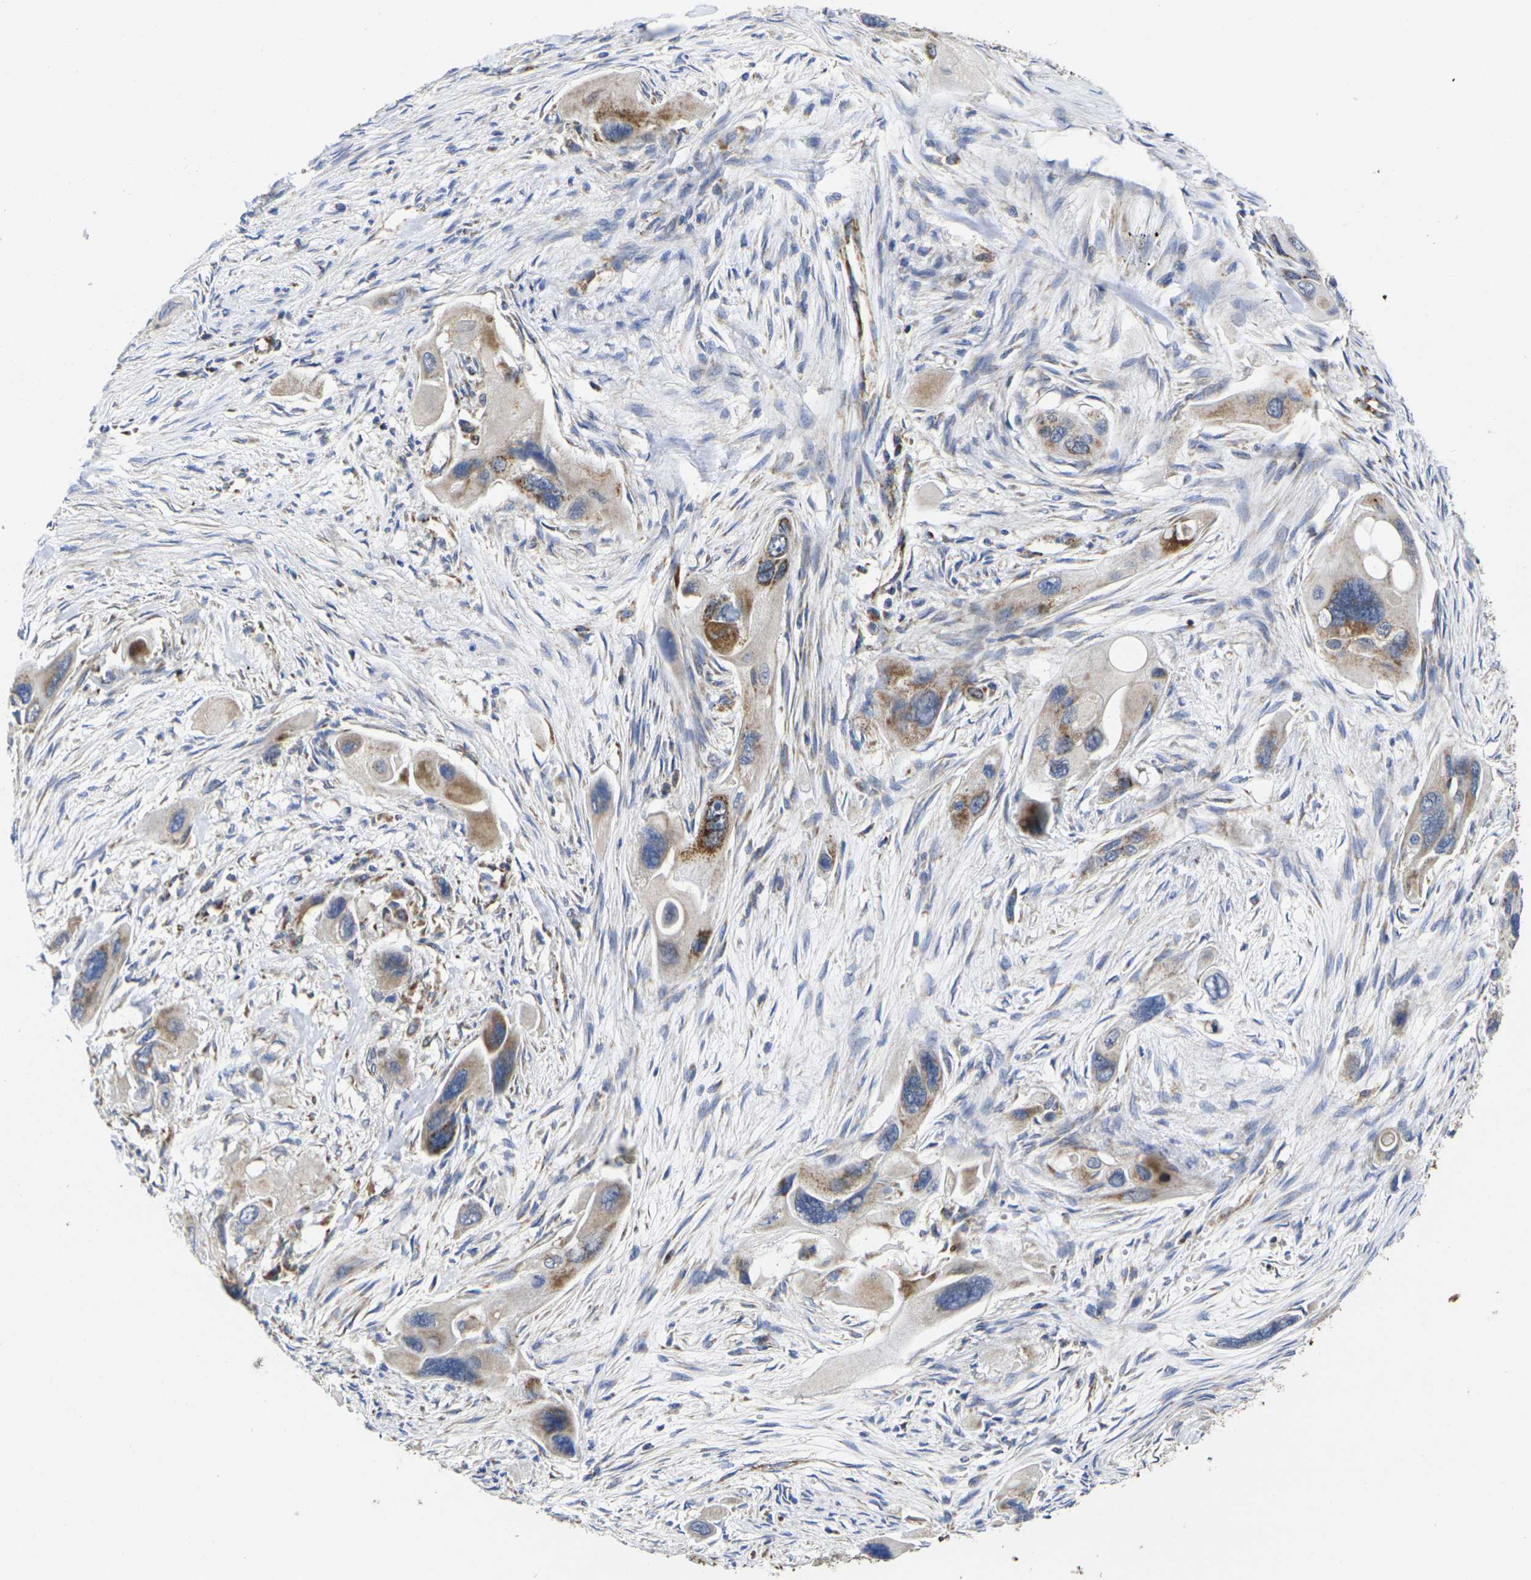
{"staining": {"intensity": "moderate", "quantity": ">75%", "location": "cytoplasmic/membranous"}, "tissue": "pancreatic cancer", "cell_type": "Tumor cells", "image_type": "cancer", "snomed": [{"axis": "morphology", "description": "Adenocarcinoma, NOS"}, {"axis": "topography", "description": "Pancreas"}], "caption": "Immunohistochemical staining of pancreatic cancer (adenocarcinoma) demonstrates medium levels of moderate cytoplasmic/membranous positivity in about >75% of tumor cells. (DAB (3,3'-diaminobenzidine) IHC with brightfield microscopy, high magnification).", "gene": "P2RY11", "patient": {"sex": "male", "age": 73}}